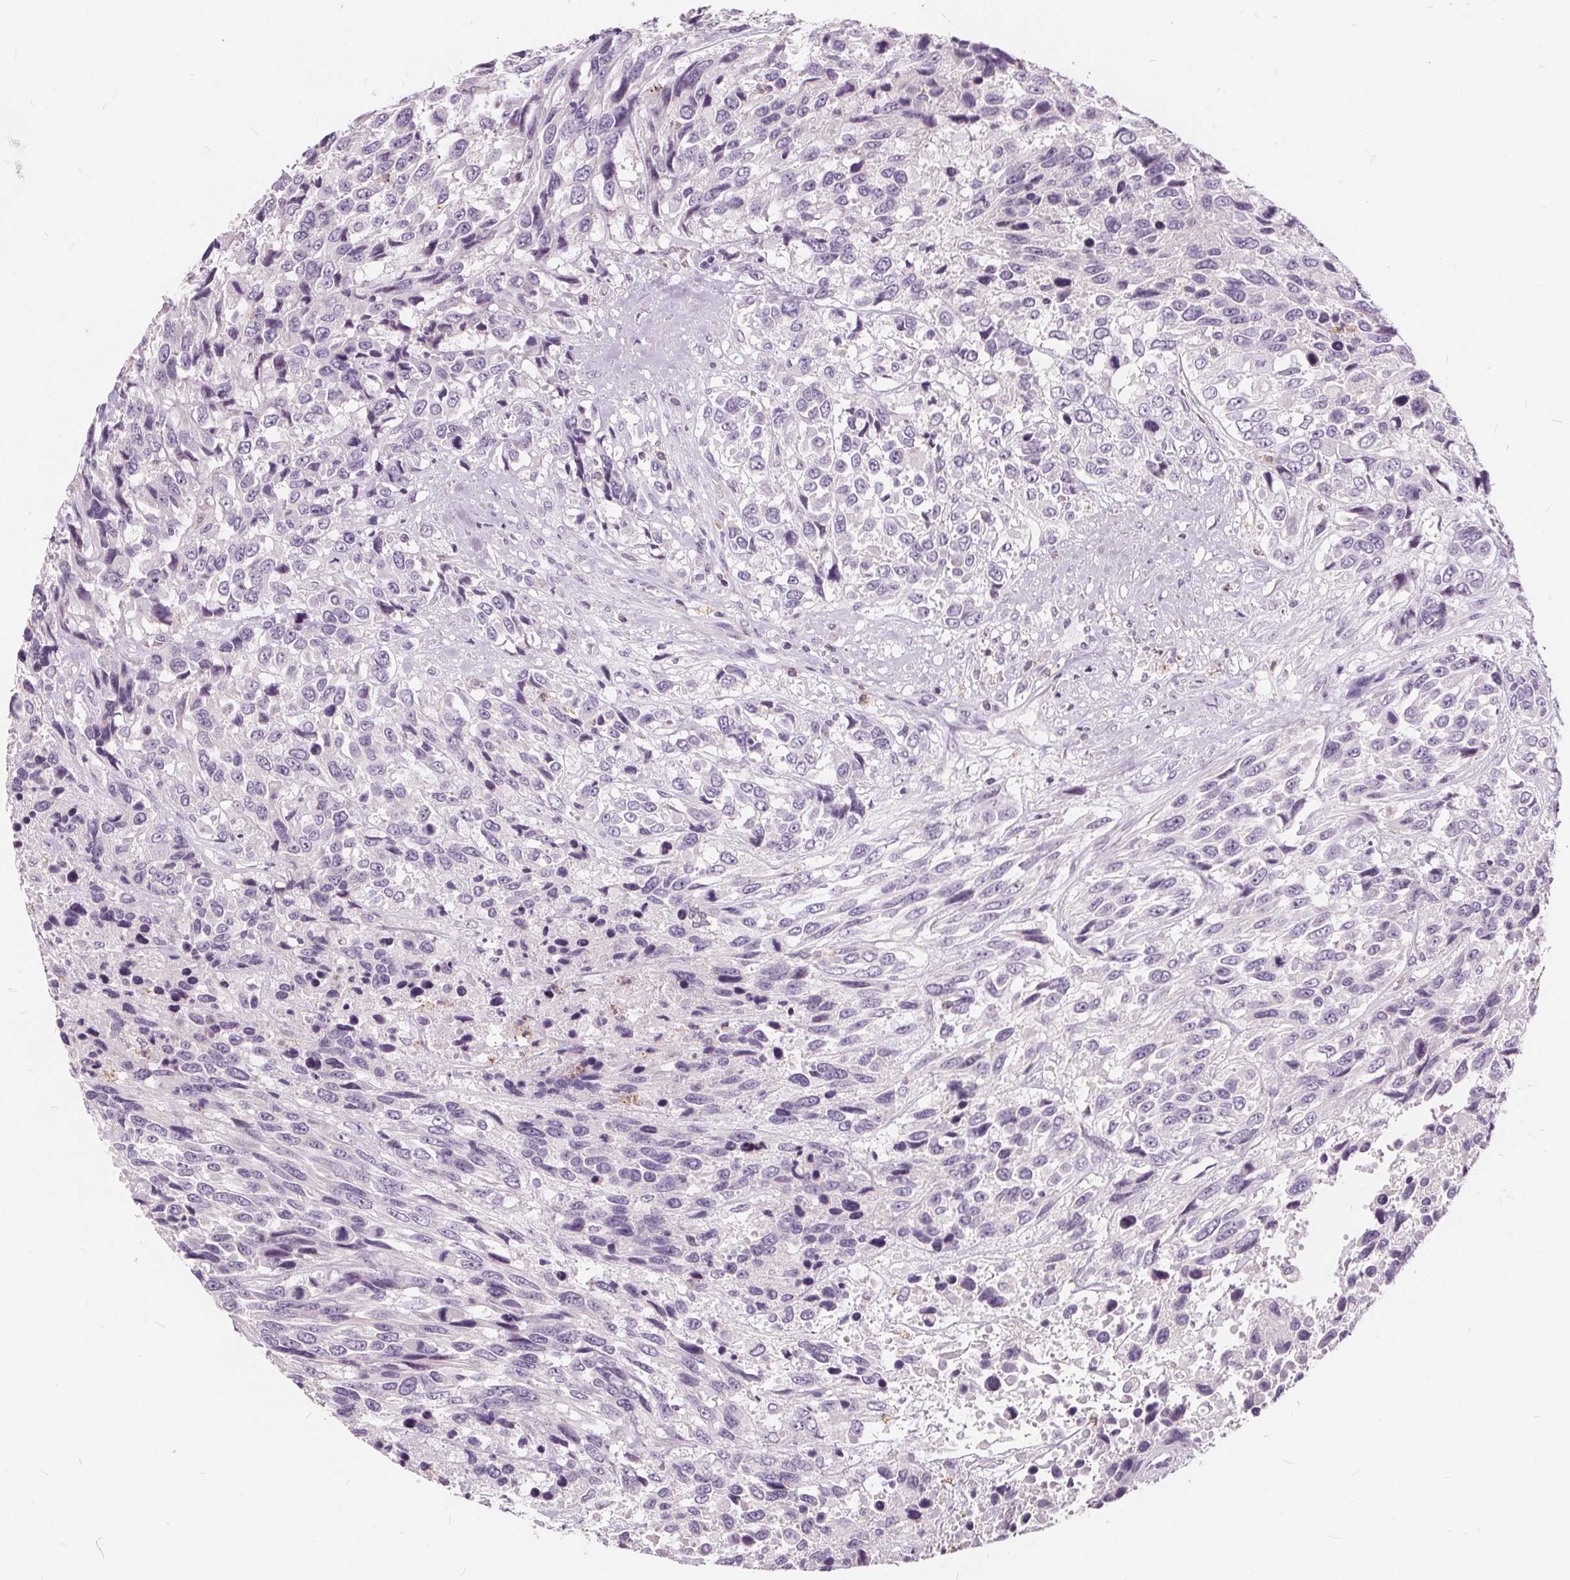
{"staining": {"intensity": "negative", "quantity": "none", "location": "none"}, "tissue": "urothelial cancer", "cell_type": "Tumor cells", "image_type": "cancer", "snomed": [{"axis": "morphology", "description": "Urothelial carcinoma, High grade"}, {"axis": "topography", "description": "Urinary bladder"}], "caption": "Tumor cells are negative for brown protein staining in high-grade urothelial carcinoma.", "gene": "HAAO", "patient": {"sex": "female", "age": 70}}